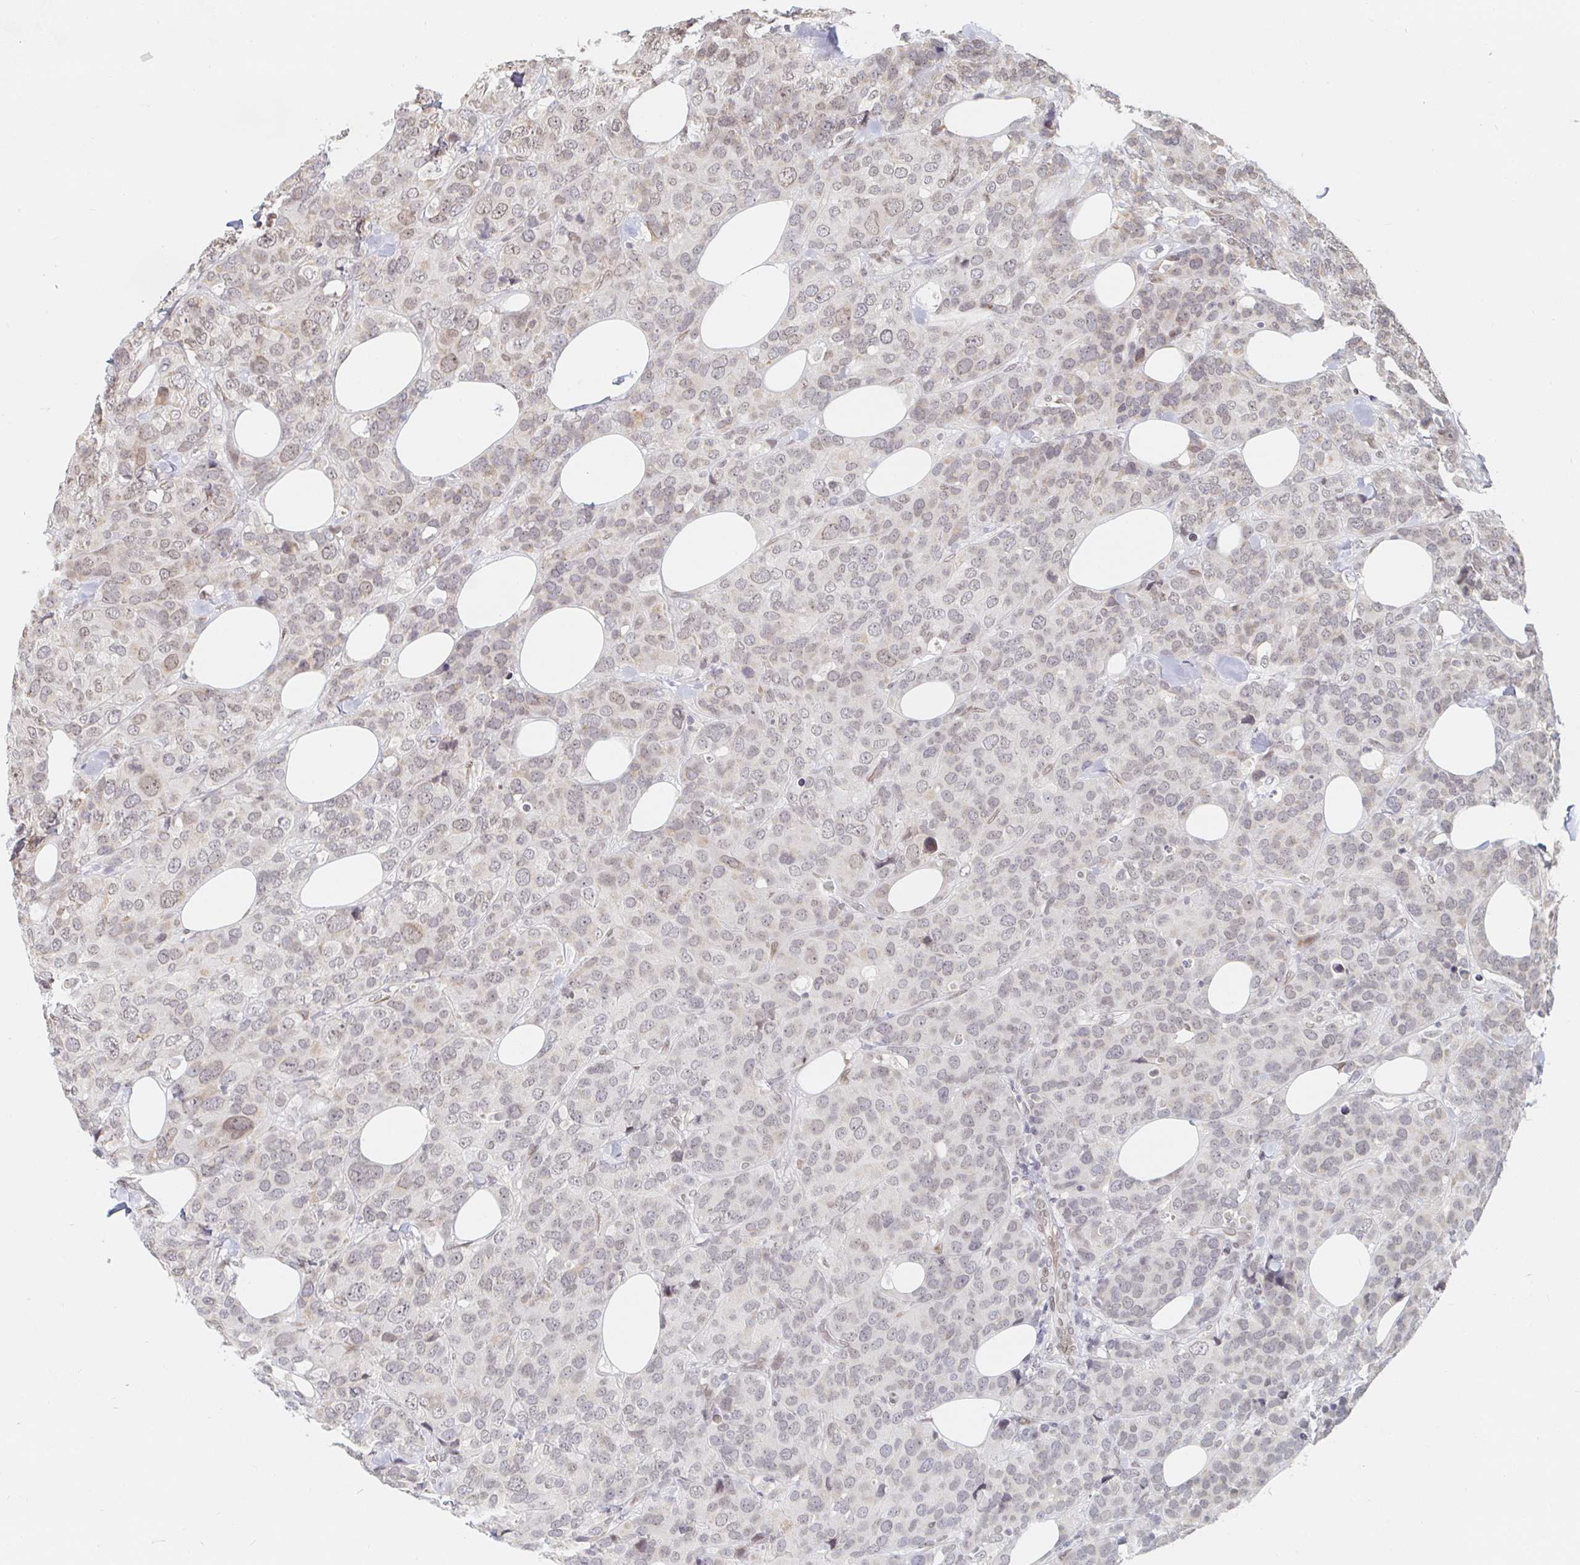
{"staining": {"intensity": "weak", "quantity": "25%-75%", "location": "nuclear"}, "tissue": "breast cancer", "cell_type": "Tumor cells", "image_type": "cancer", "snomed": [{"axis": "morphology", "description": "Lobular carcinoma"}, {"axis": "topography", "description": "Breast"}], "caption": "Breast cancer (lobular carcinoma) stained with a brown dye displays weak nuclear positive expression in about 25%-75% of tumor cells.", "gene": "CHD2", "patient": {"sex": "female", "age": 59}}